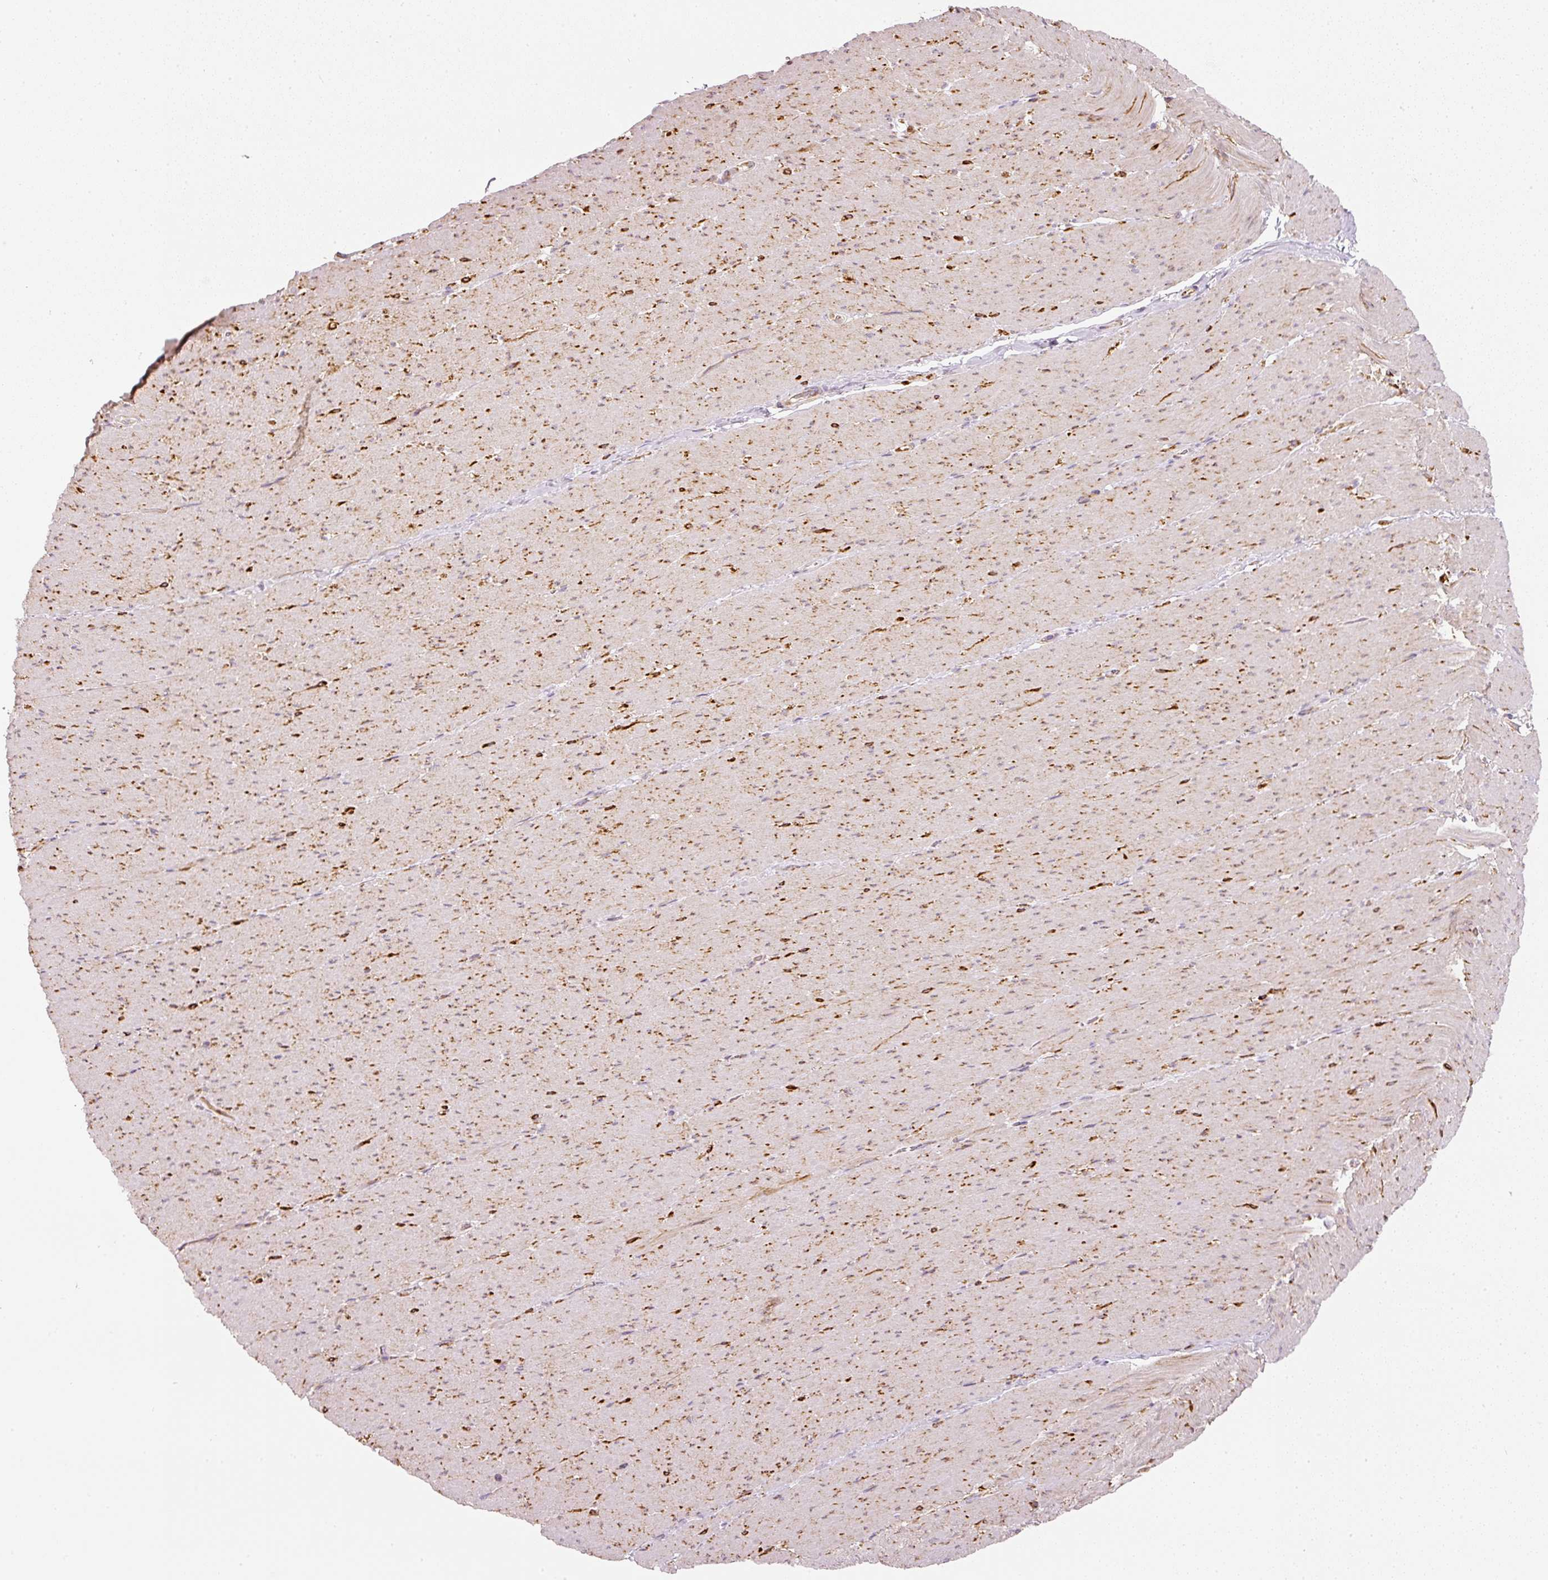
{"staining": {"intensity": "moderate", "quantity": "25%-75%", "location": "cytoplasmic/membranous"}, "tissue": "smooth muscle", "cell_type": "Smooth muscle cells", "image_type": "normal", "snomed": [{"axis": "morphology", "description": "Normal tissue, NOS"}, {"axis": "topography", "description": "Smooth muscle"}, {"axis": "topography", "description": "Rectum"}], "caption": "Brown immunohistochemical staining in benign smooth muscle shows moderate cytoplasmic/membranous staining in about 25%-75% of smooth muscle cells.", "gene": "RNF167", "patient": {"sex": "male", "age": 53}}